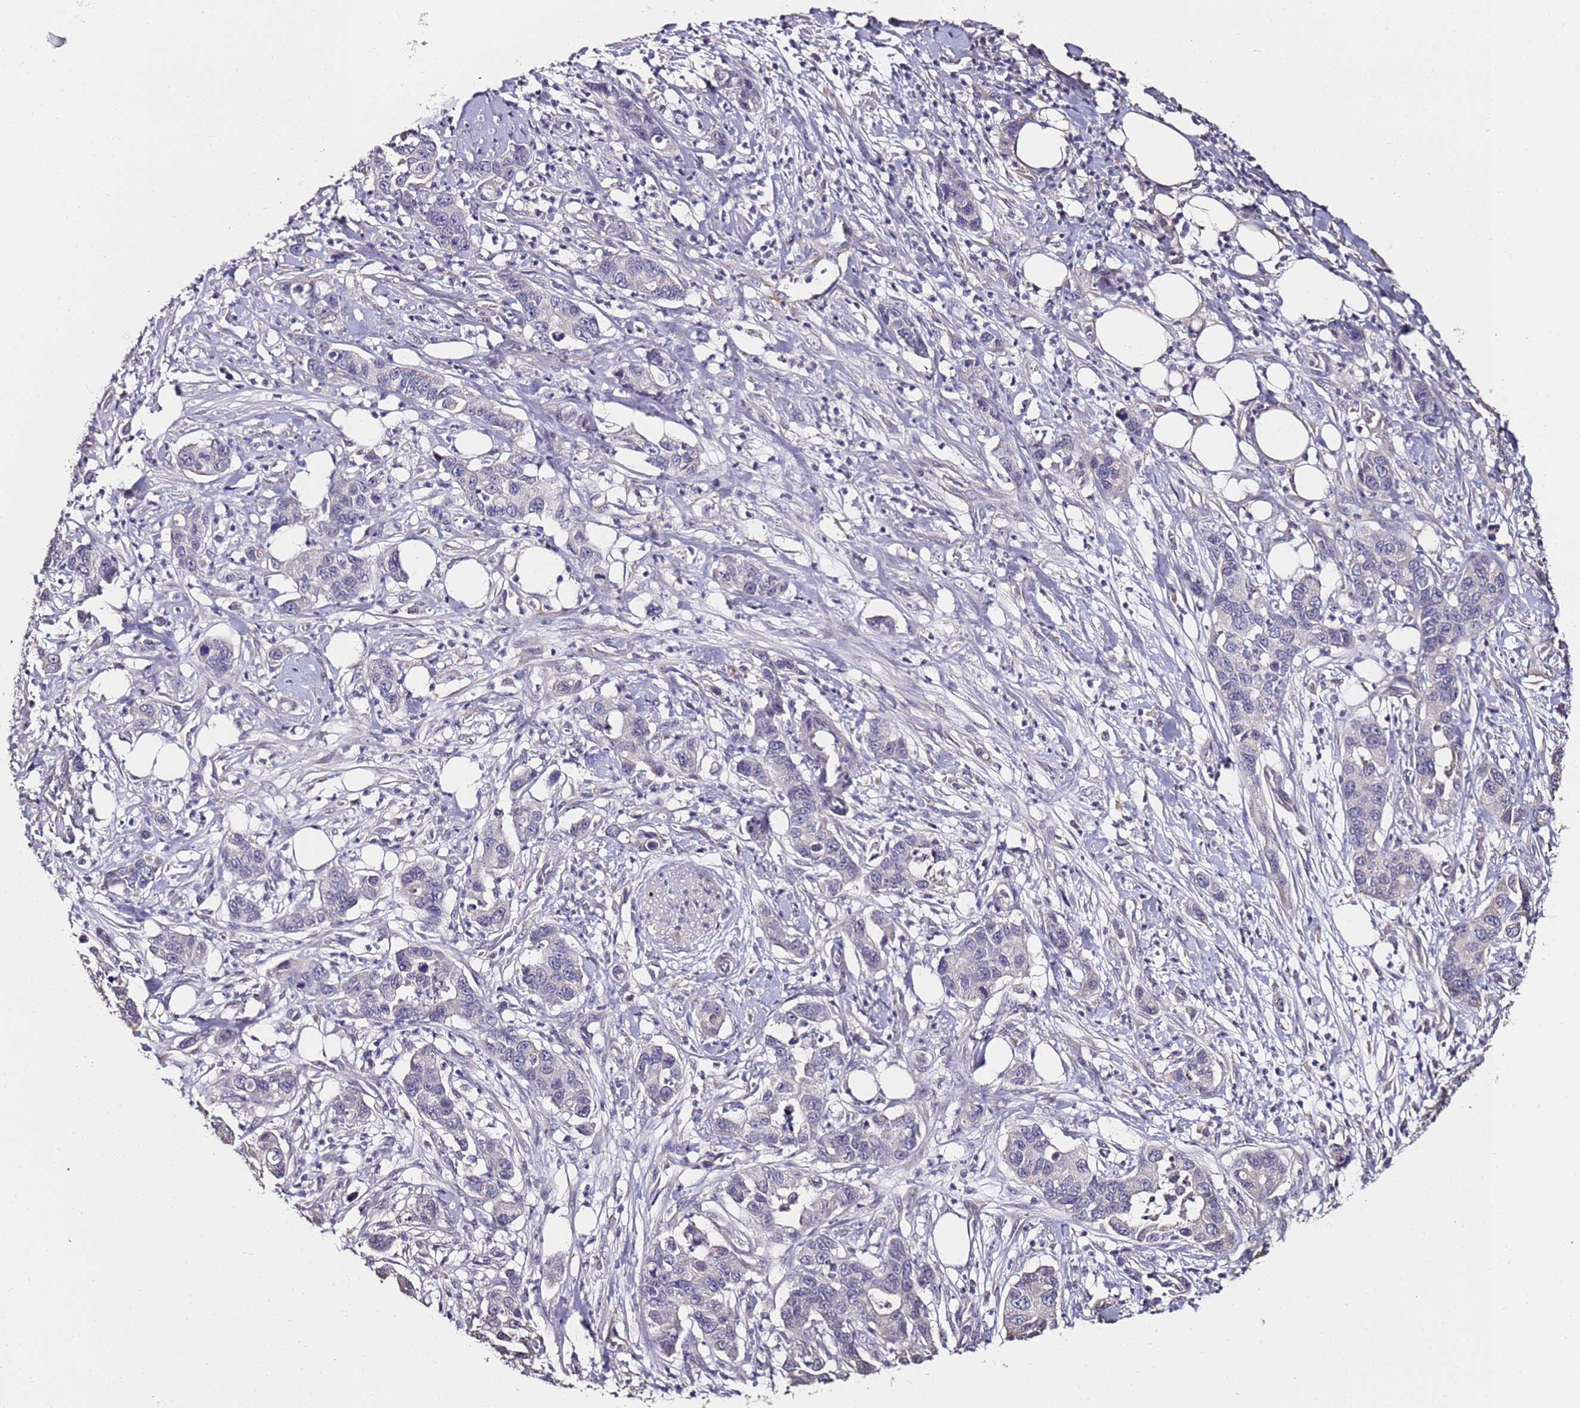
{"staining": {"intensity": "negative", "quantity": "none", "location": "none"}, "tissue": "pancreatic cancer", "cell_type": "Tumor cells", "image_type": "cancer", "snomed": [{"axis": "morphology", "description": "Adenocarcinoma, NOS"}, {"axis": "topography", "description": "Pancreas"}], "caption": "Immunohistochemistry micrograph of neoplastic tissue: pancreatic cancer (adenocarcinoma) stained with DAB exhibits no significant protein staining in tumor cells.", "gene": "C3orf80", "patient": {"sex": "male", "age": 73}}